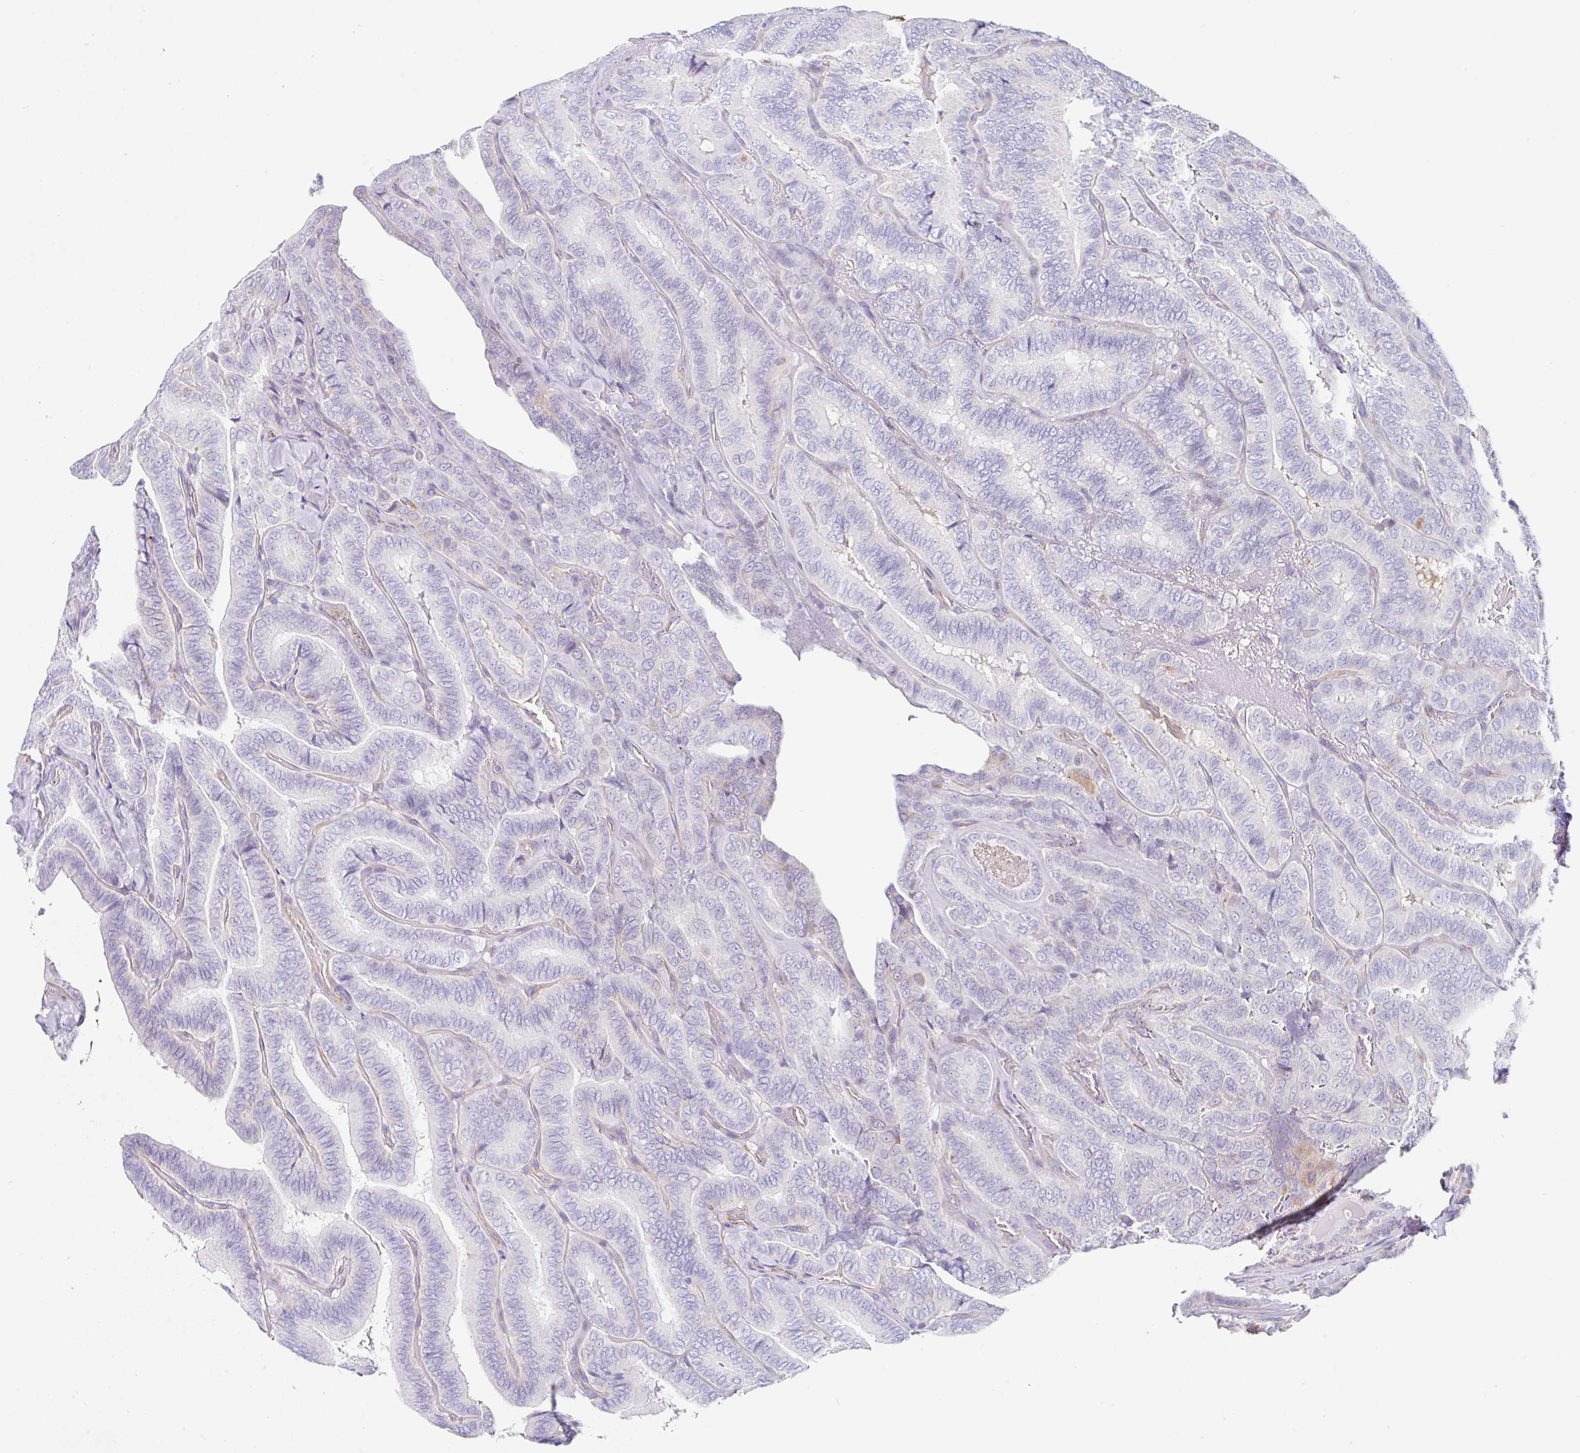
{"staining": {"intensity": "negative", "quantity": "none", "location": "none"}, "tissue": "thyroid cancer", "cell_type": "Tumor cells", "image_type": "cancer", "snomed": [{"axis": "morphology", "description": "Papillary adenocarcinoma, NOS"}, {"axis": "topography", "description": "Thyroid gland"}], "caption": "DAB immunohistochemical staining of human thyroid cancer (papillary adenocarcinoma) demonstrates no significant positivity in tumor cells.", "gene": "DKK4", "patient": {"sex": "male", "age": 61}}